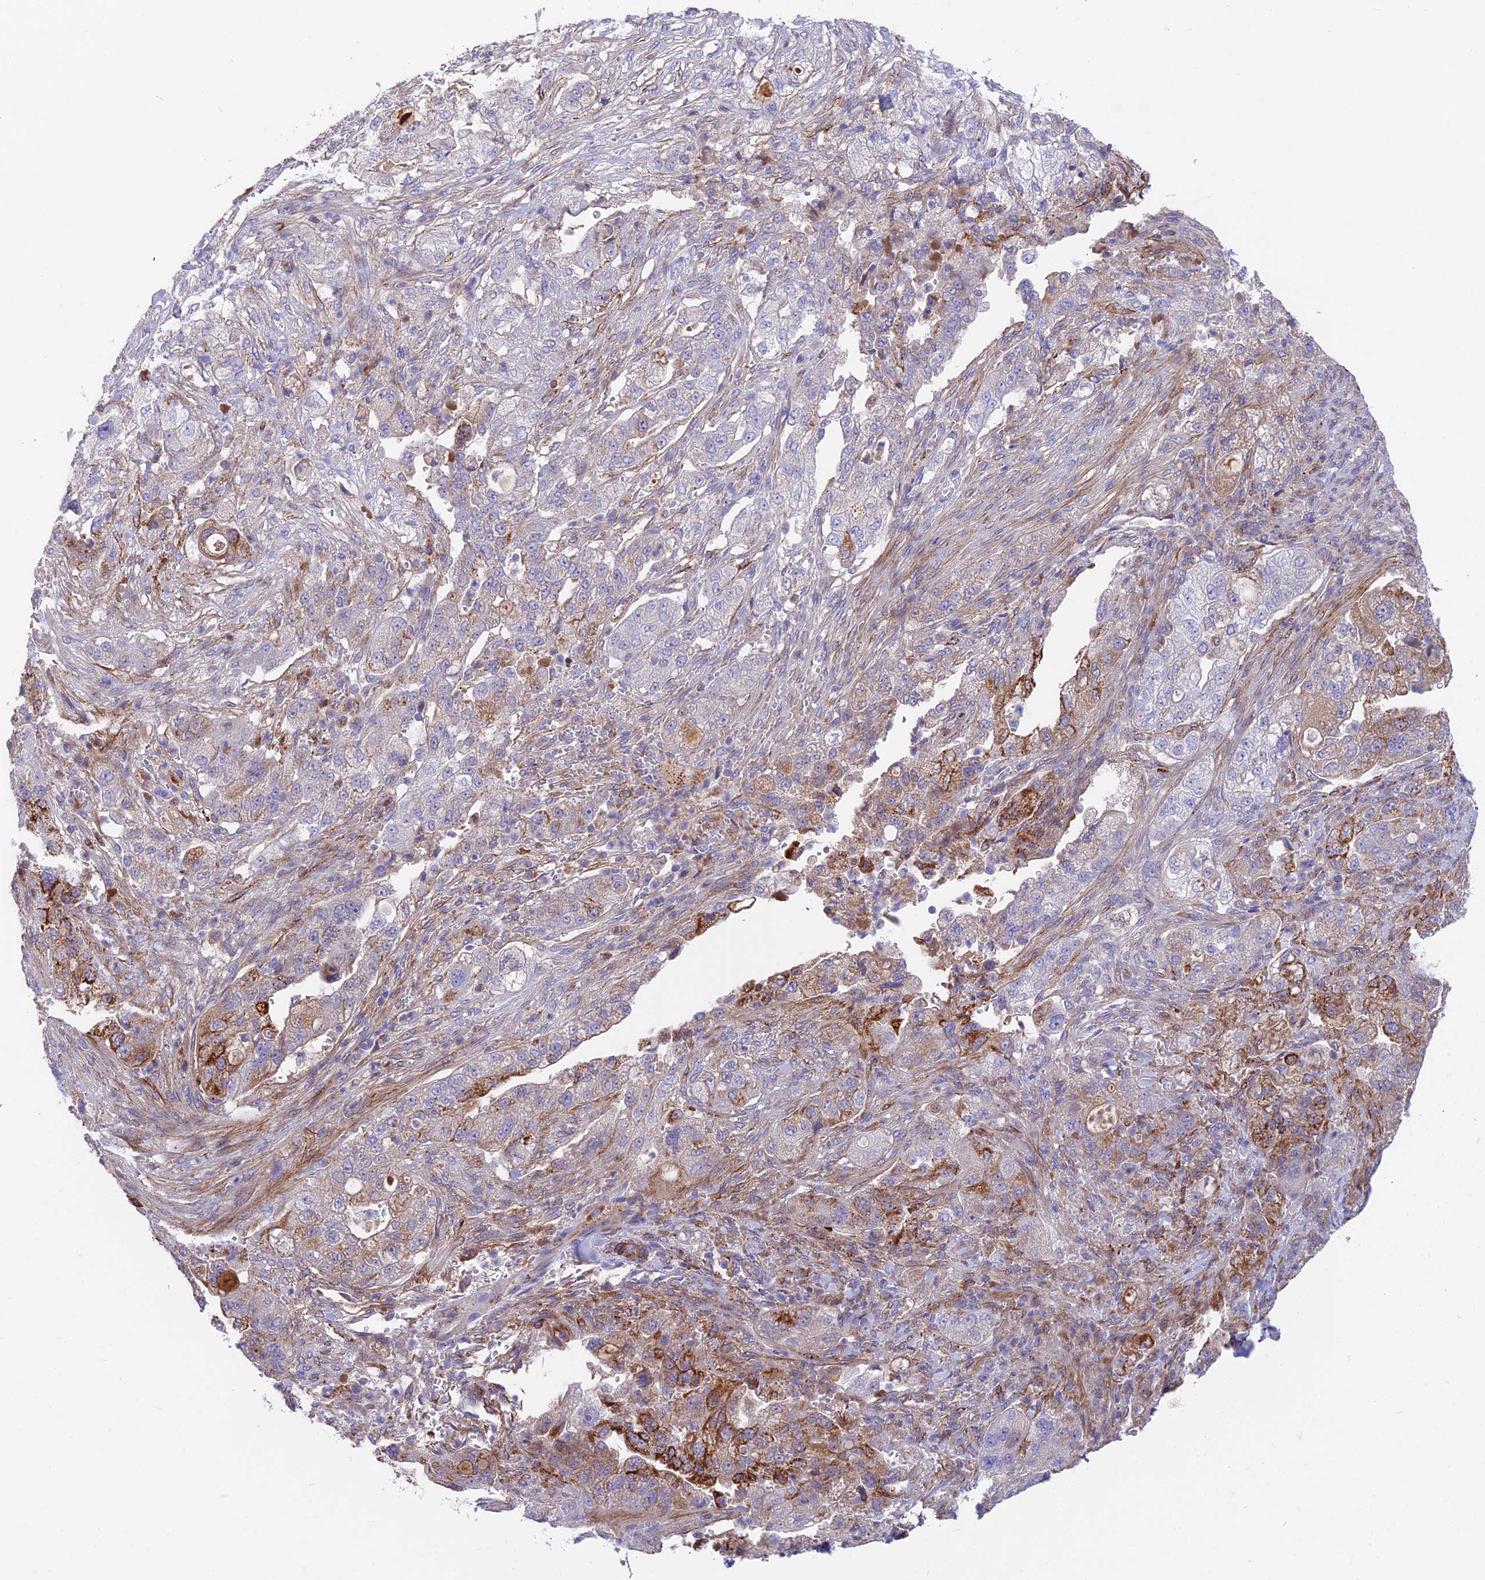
{"staining": {"intensity": "strong", "quantity": "<25%", "location": "cytoplasmic/membranous"}, "tissue": "pancreatic cancer", "cell_type": "Tumor cells", "image_type": "cancer", "snomed": [{"axis": "morphology", "description": "Adenocarcinoma, NOS"}, {"axis": "topography", "description": "Pancreas"}], "caption": "A histopathology image of human adenocarcinoma (pancreatic) stained for a protein demonstrates strong cytoplasmic/membranous brown staining in tumor cells.", "gene": "TIGD6", "patient": {"sex": "female", "age": 78}}